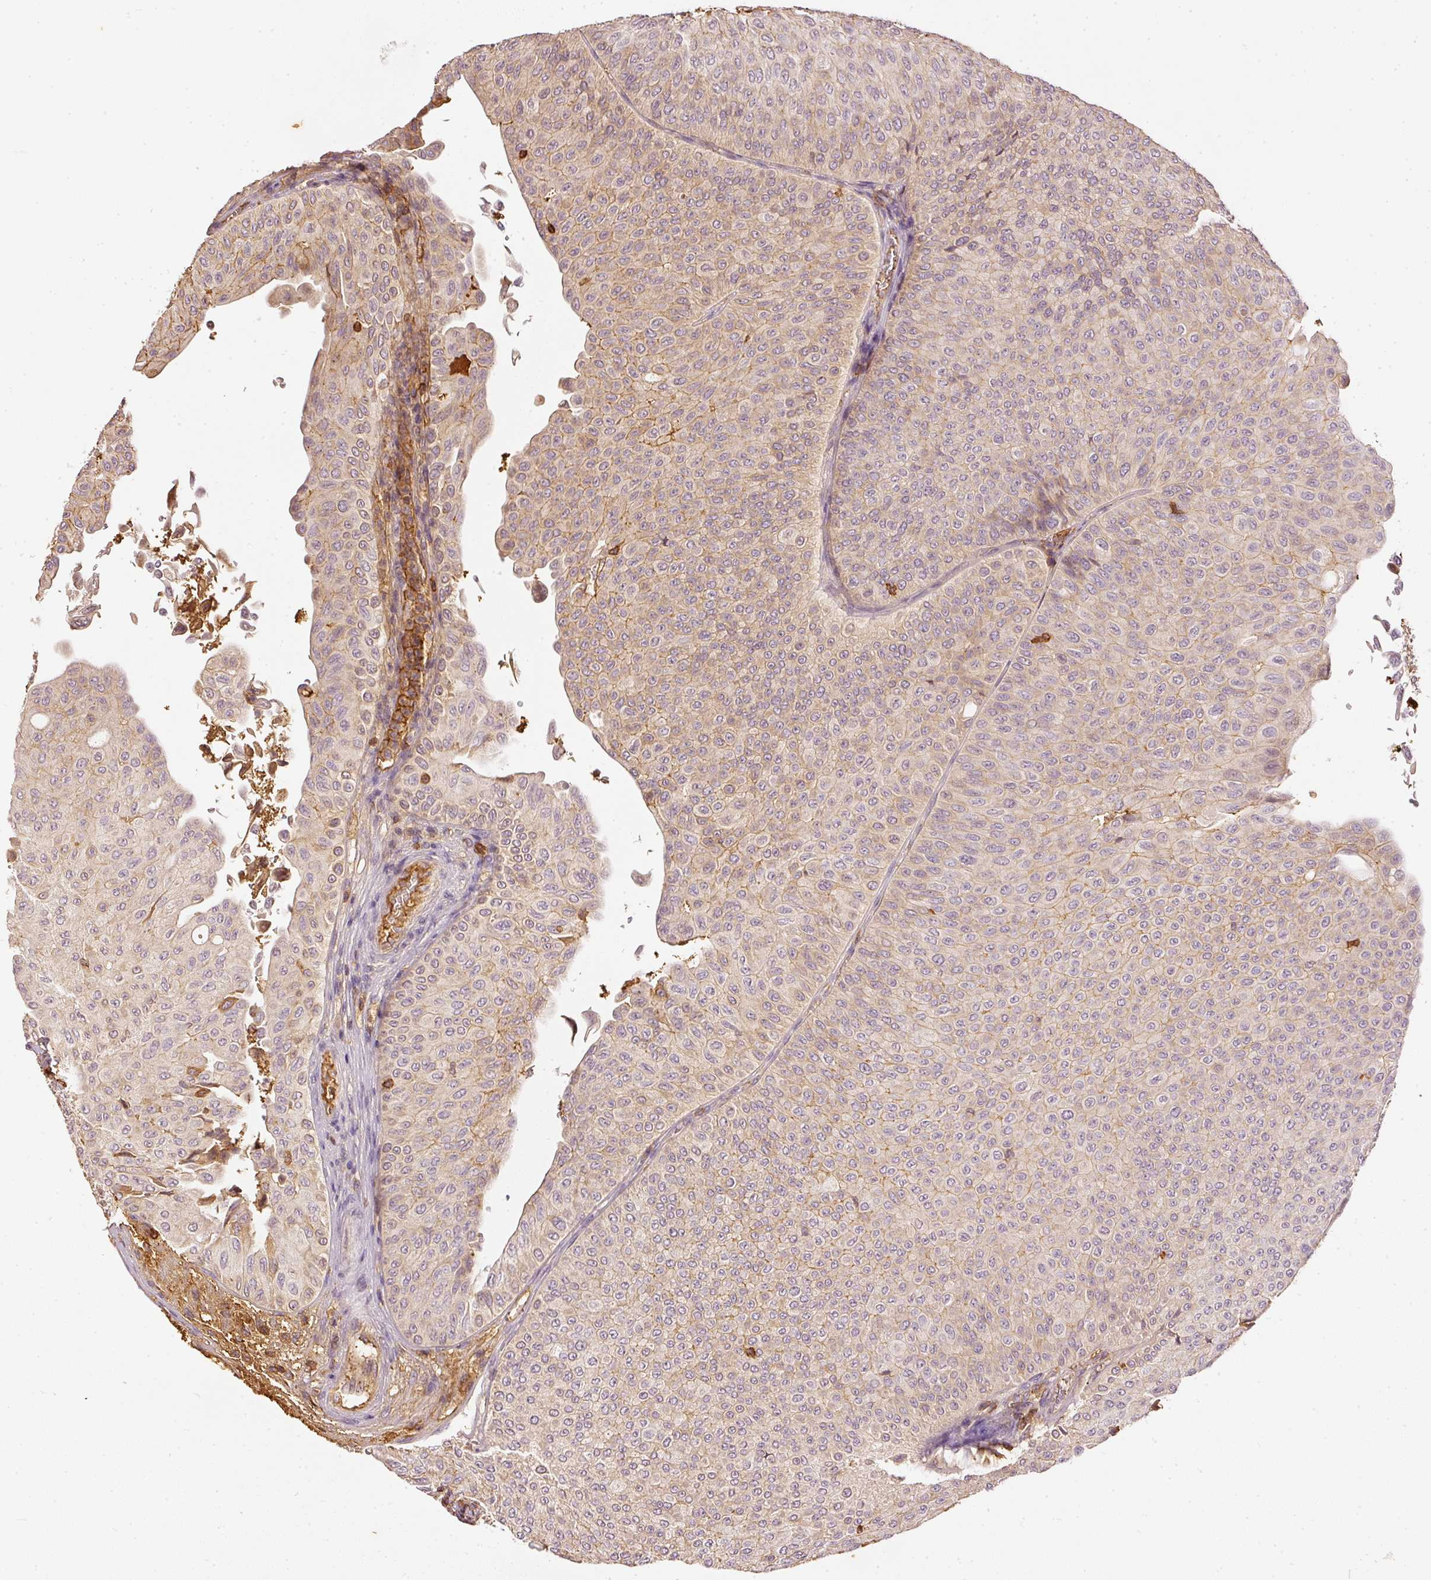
{"staining": {"intensity": "weak", "quantity": "25%-75%", "location": "cytoplasmic/membranous"}, "tissue": "urothelial cancer", "cell_type": "Tumor cells", "image_type": "cancer", "snomed": [{"axis": "morphology", "description": "Urothelial carcinoma, NOS"}, {"axis": "topography", "description": "Urinary bladder"}], "caption": "A low amount of weak cytoplasmic/membranous staining is seen in about 25%-75% of tumor cells in transitional cell carcinoma tissue.", "gene": "EVL", "patient": {"sex": "male", "age": 59}}